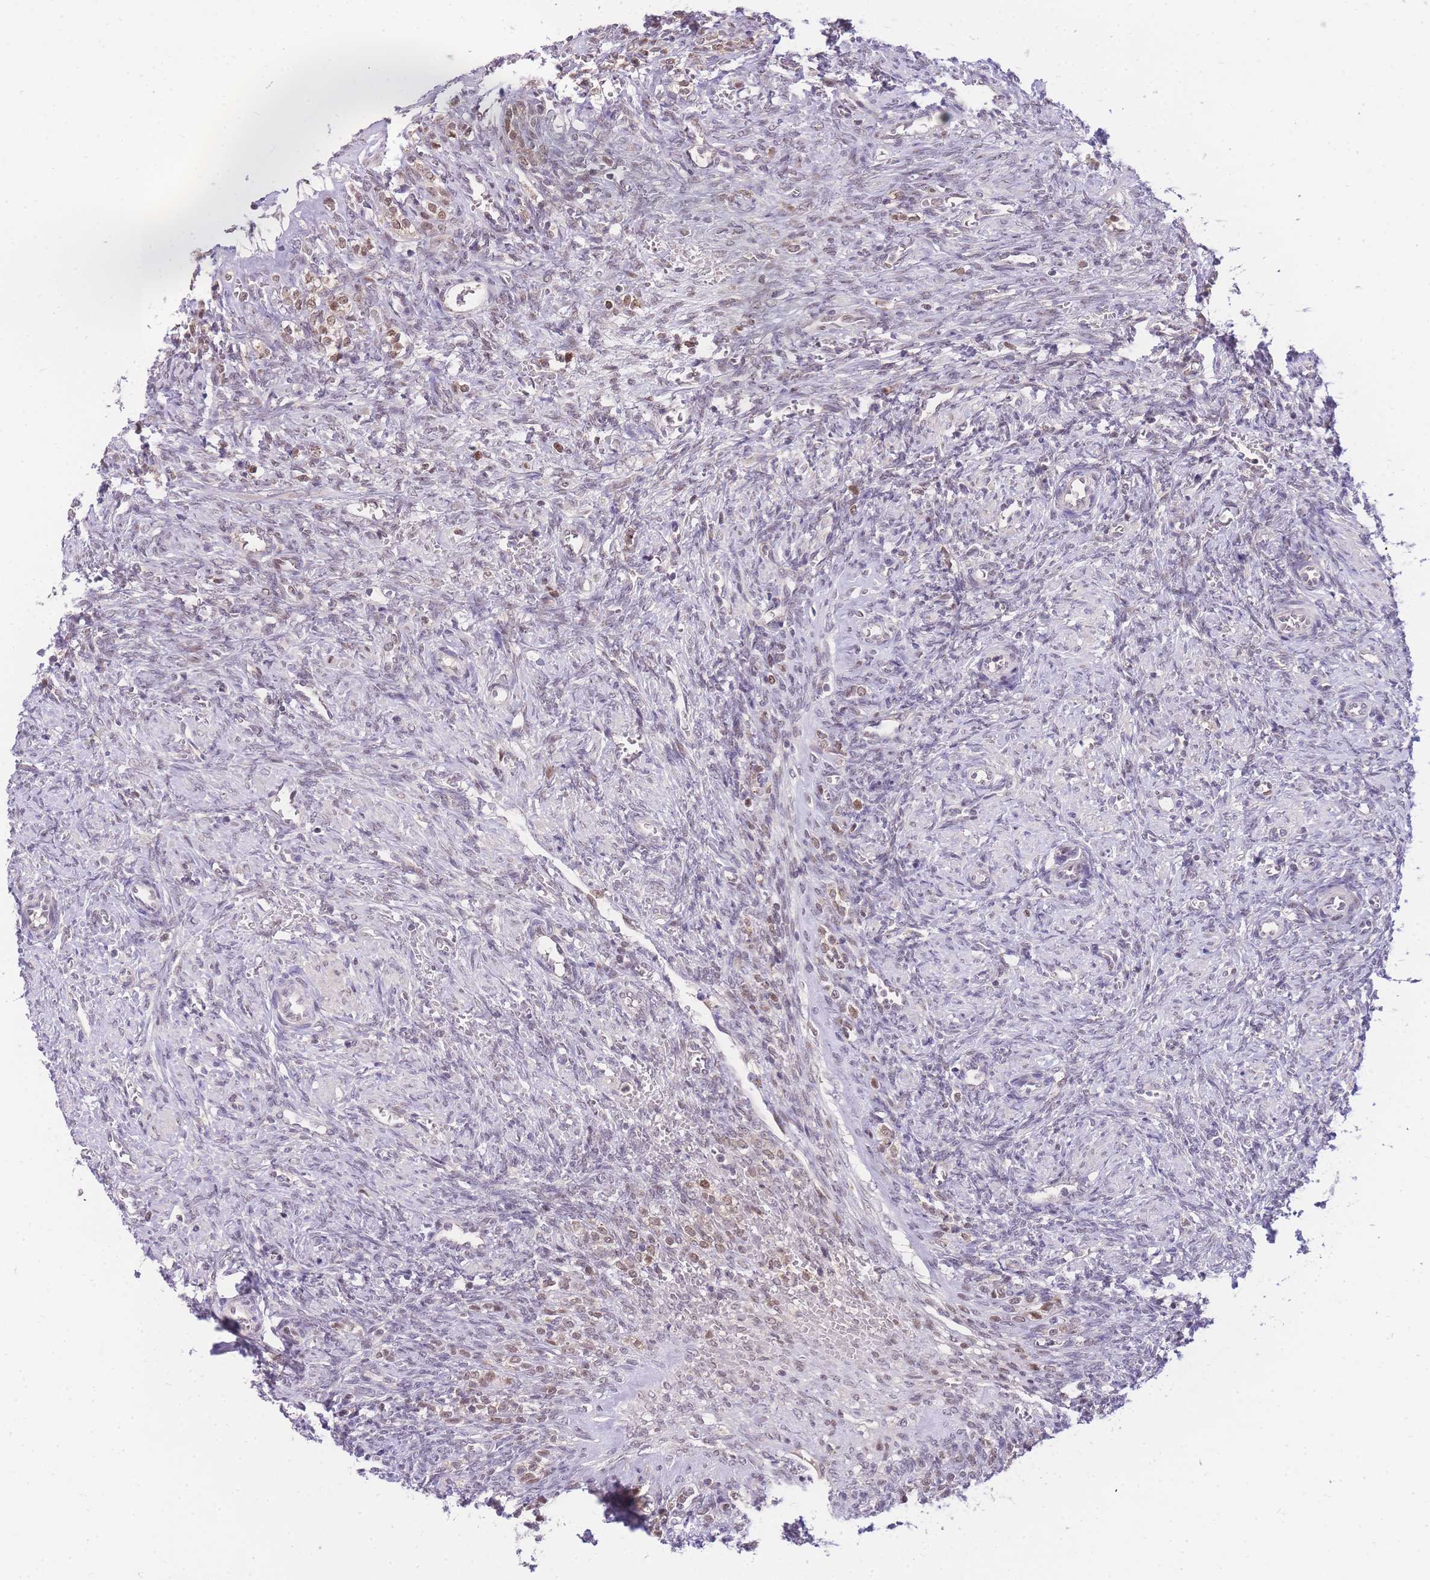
{"staining": {"intensity": "weak", "quantity": "<25%", "location": "nuclear"}, "tissue": "ovary", "cell_type": "Ovarian stroma cells", "image_type": "normal", "snomed": [{"axis": "morphology", "description": "Normal tissue, NOS"}, {"axis": "topography", "description": "Ovary"}], "caption": "Immunohistochemical staining of unremarkable human ovary displays no significant expression in ovarian stroma cells. (DAB (3,3'-diaminobenzidine) immunohistochemistry (IHC), high magnification).", "gene": "PUS10", "patient": {"sex": "female", "age": 41}}